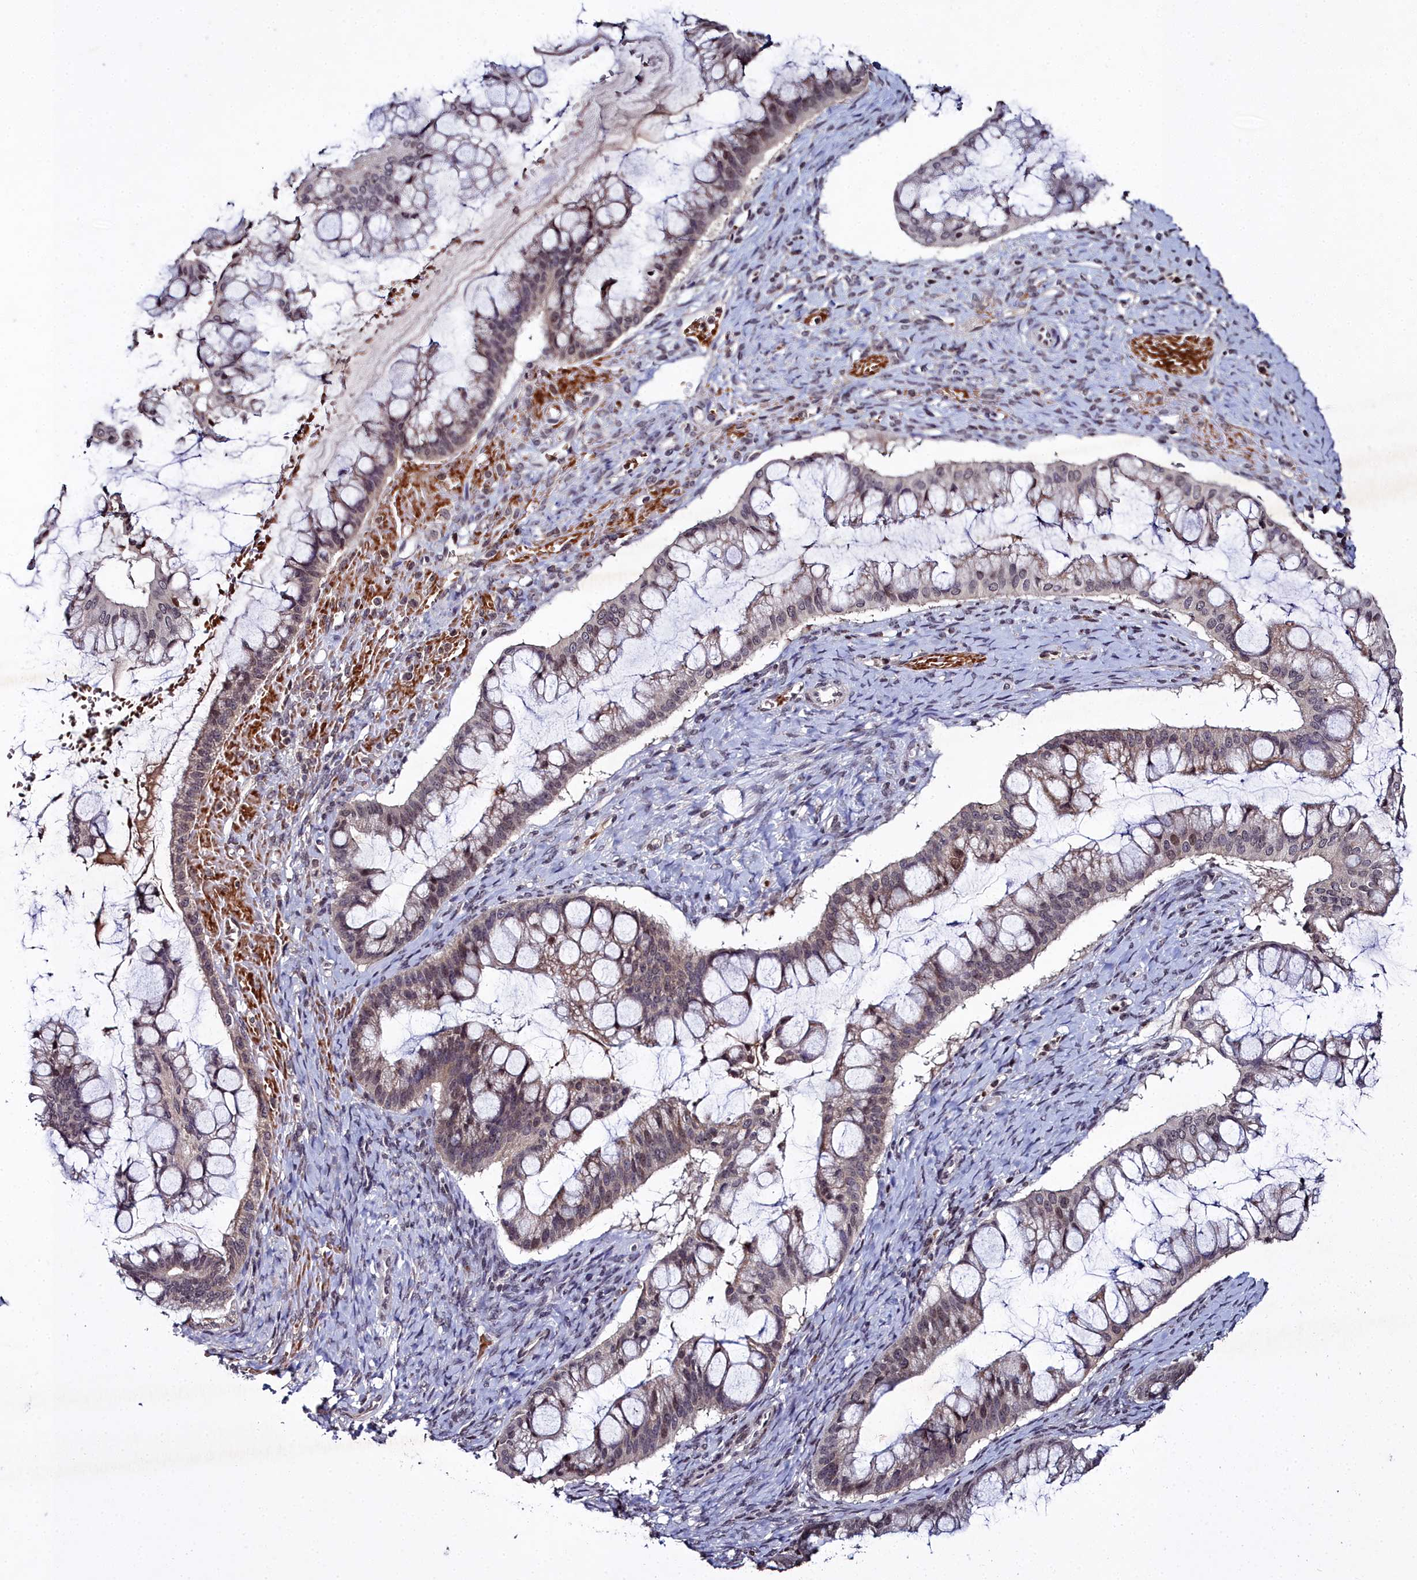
{"staining": {"intensity": "weak", "quantity": ">75%", "location": "cytoplasmic/membranous"}, "tissue": "ovarian cancer", "cell_type": "Tumor cells", "image_type": "cancer", "snomed": [{"axis": "morphology", "description": "Cystadenocarcinoma, mucinous, NOS"}, {"axis": "topography", "description": "Ovary"}], "caption": "This is an image of immunohistochemistry (IHC) staining of ovarian cancer (mucinous cystadenocarcinoma), which shows weak expression in the cytoplasmic/membranous of tumor cells.", "gene": "FZD4", "patient": {"sex": "female", "age": 73}}